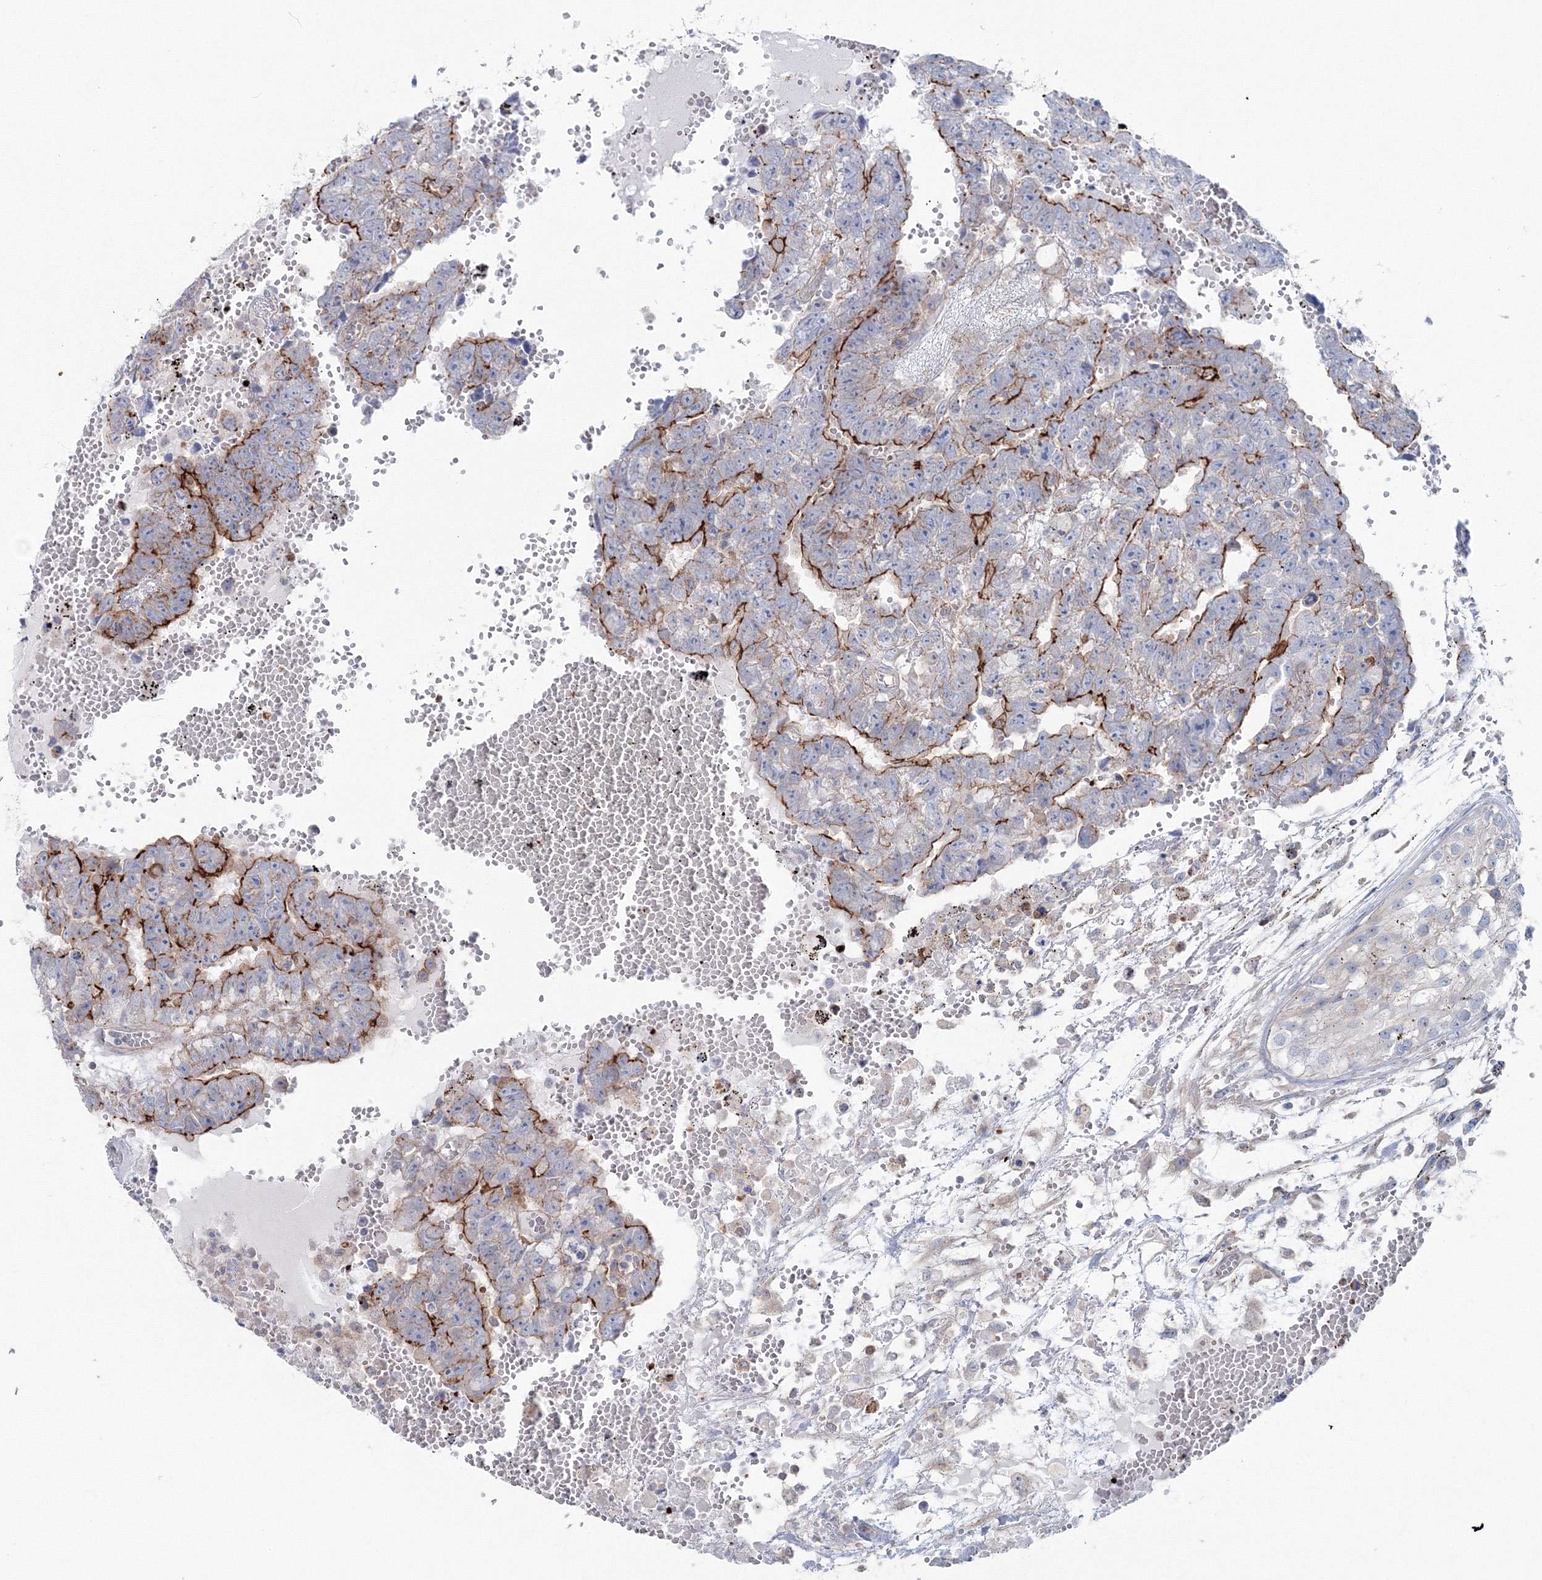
{"staining": {"intensity": "moderate", "quantity": "25%-75%", "location": "cytoplasmic/membranous"}, "tissue": "testis cancer", "cell_type": "Tumor cells", "image_type": "cancer", "snomed": [{"axis": "morphology", "description": "Carcinoma, Embryonal, NOS"}, {"axis": "topography", "description": "Testis"}], "caption": "Human testis cancer (embryonal carcinoma) stained with a brown dye reveals moderate cytoplasmic/membranous positive staining in about 25%-75% of tumor cells.", "gene": "GGA2", "patient": {"sex": "male", "age": 25}}